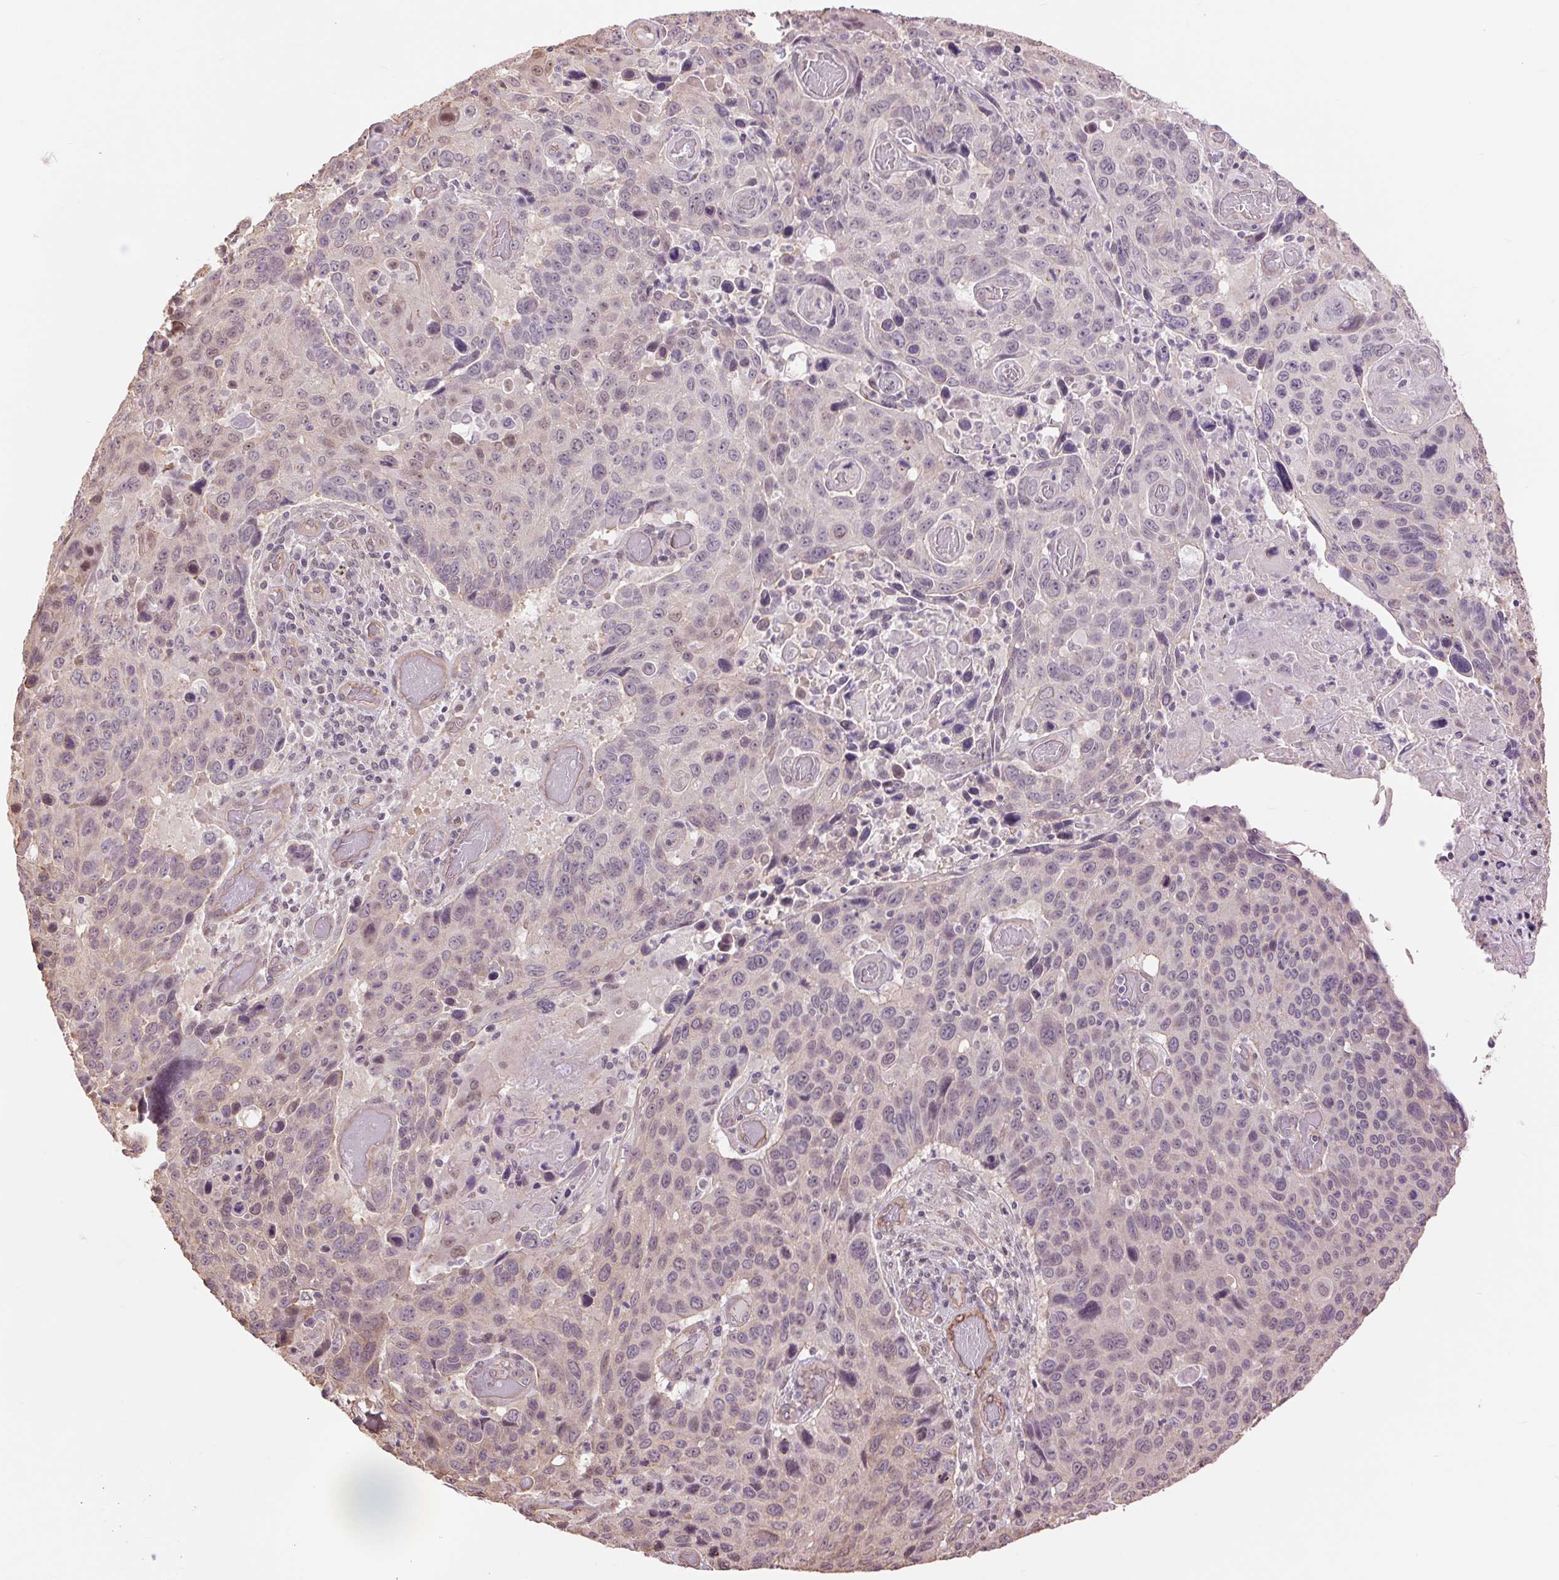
{"staining": {"intensity": "weak", "quantity": "<25%", "location": "cytoplasmic/membranous"}, "tissue": "lung cancer", "cell_type": "Tumor cells", "image_type": "cancer", "snomed": [{"axis": "morphology", "description": "Squamous cell carcinoma, NOS"}, {"axis": "topography", "description": "Lung"}], "caption": "This is an immunohistochemistry photomicrograph of human lung squamous cell carcinoma. There is no expression in tumor cells.", "gene": "PALM", "patient": {"sex": "male", "age": 68}}